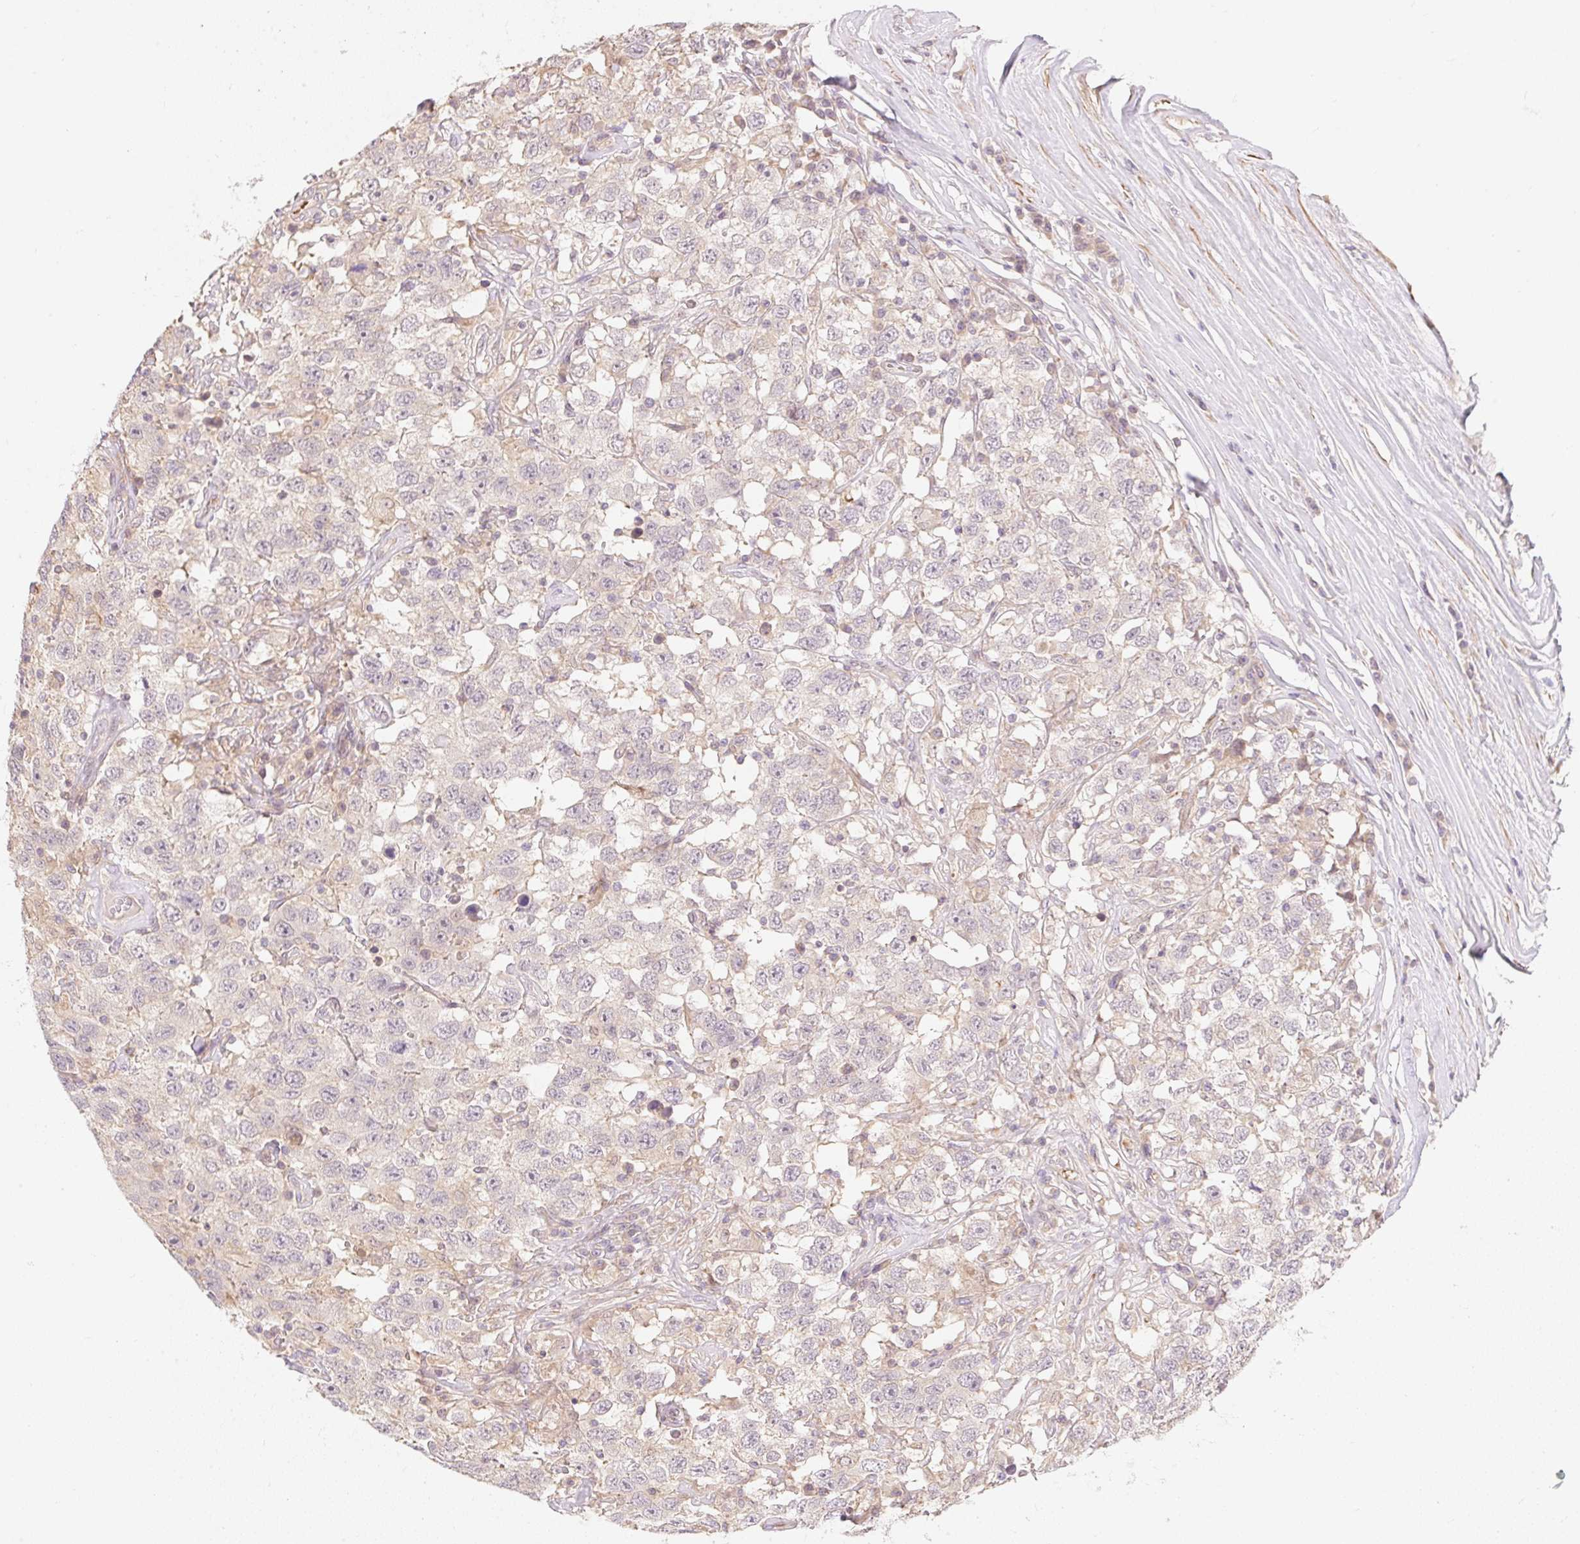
{"staining": {"intensity": "negative", "quantity": "none", "location": "none"}, "tissue": "testis cancer", "cell_type": "Tumor cells", "image_type": "cancer", "snomed": [{"axis": "morphology", "description": "Seminoma, NOS"}, {"axis": "topography", "description": "Testis"}], "caption": "High magnification brightfield microscopy of testis cancer (seminoma) stained with DAB (3,3'-diaminobenzidine) (brown) and counterstained with hematoxylin (blue): tumor cells show no significant expression.", "gene": "EMC10", "patient": {"sex": "male", "age": 41}}